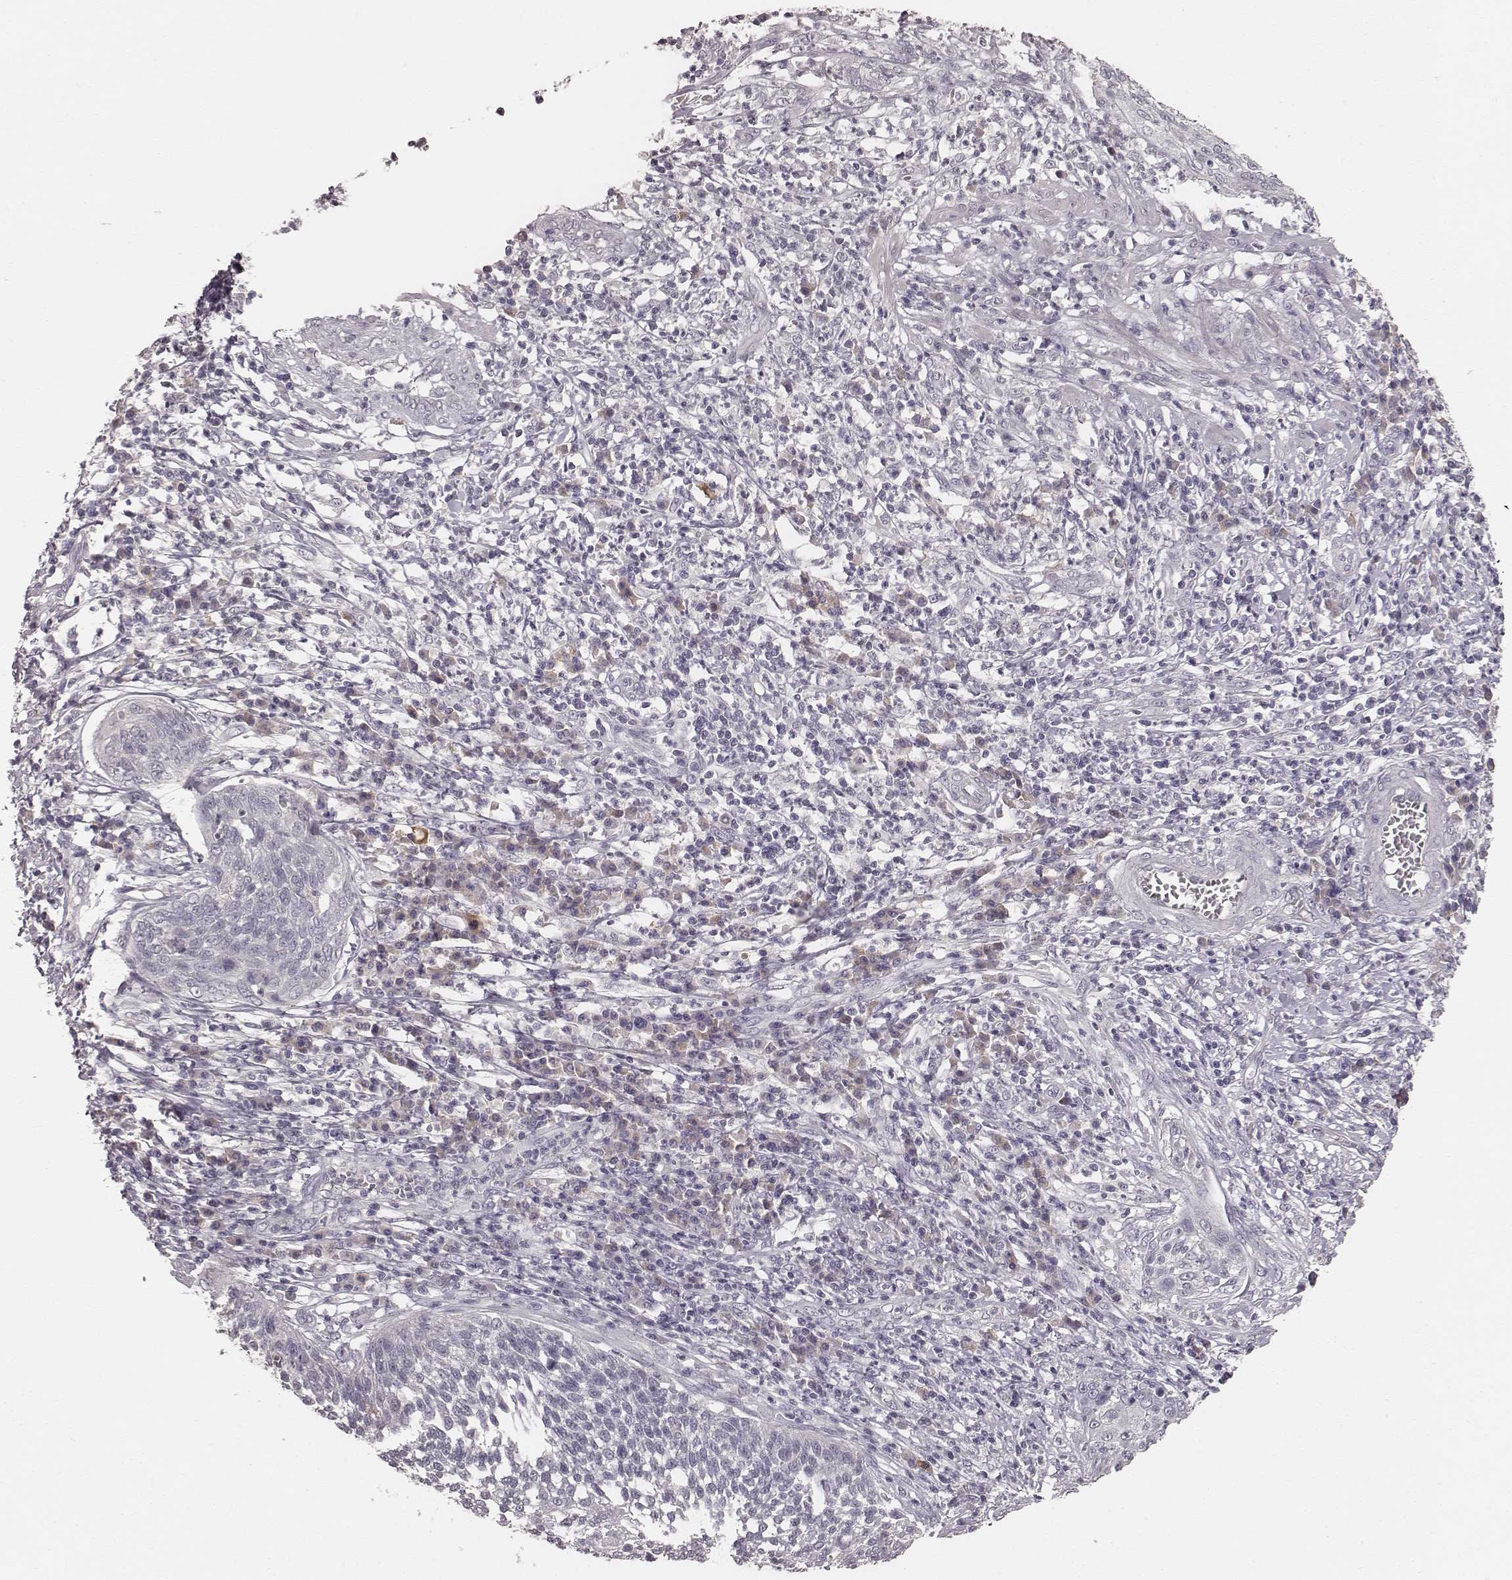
{"staining": {"intensity": "negative", "quantity": "none", "location": "none"}, "tissue": "cervical cancer", "cell_type": "Tumor cells", "image_type": "cancer", "snomed": [{"axis": "morphology", "description": "Squamous cell carcinoma, NOS"}, {"axis": "topography", "description": "Cervix"}], "caption": "Cervical cancer (squamous cell carcinoma) was stained to show a protein in brown. There is no significant positivity in tumor cells. (Immunohistochemistry, brightfield microscopy, high magnification).", "gene": "LY6K", "patient": {"sex": "female", "age": 34}}